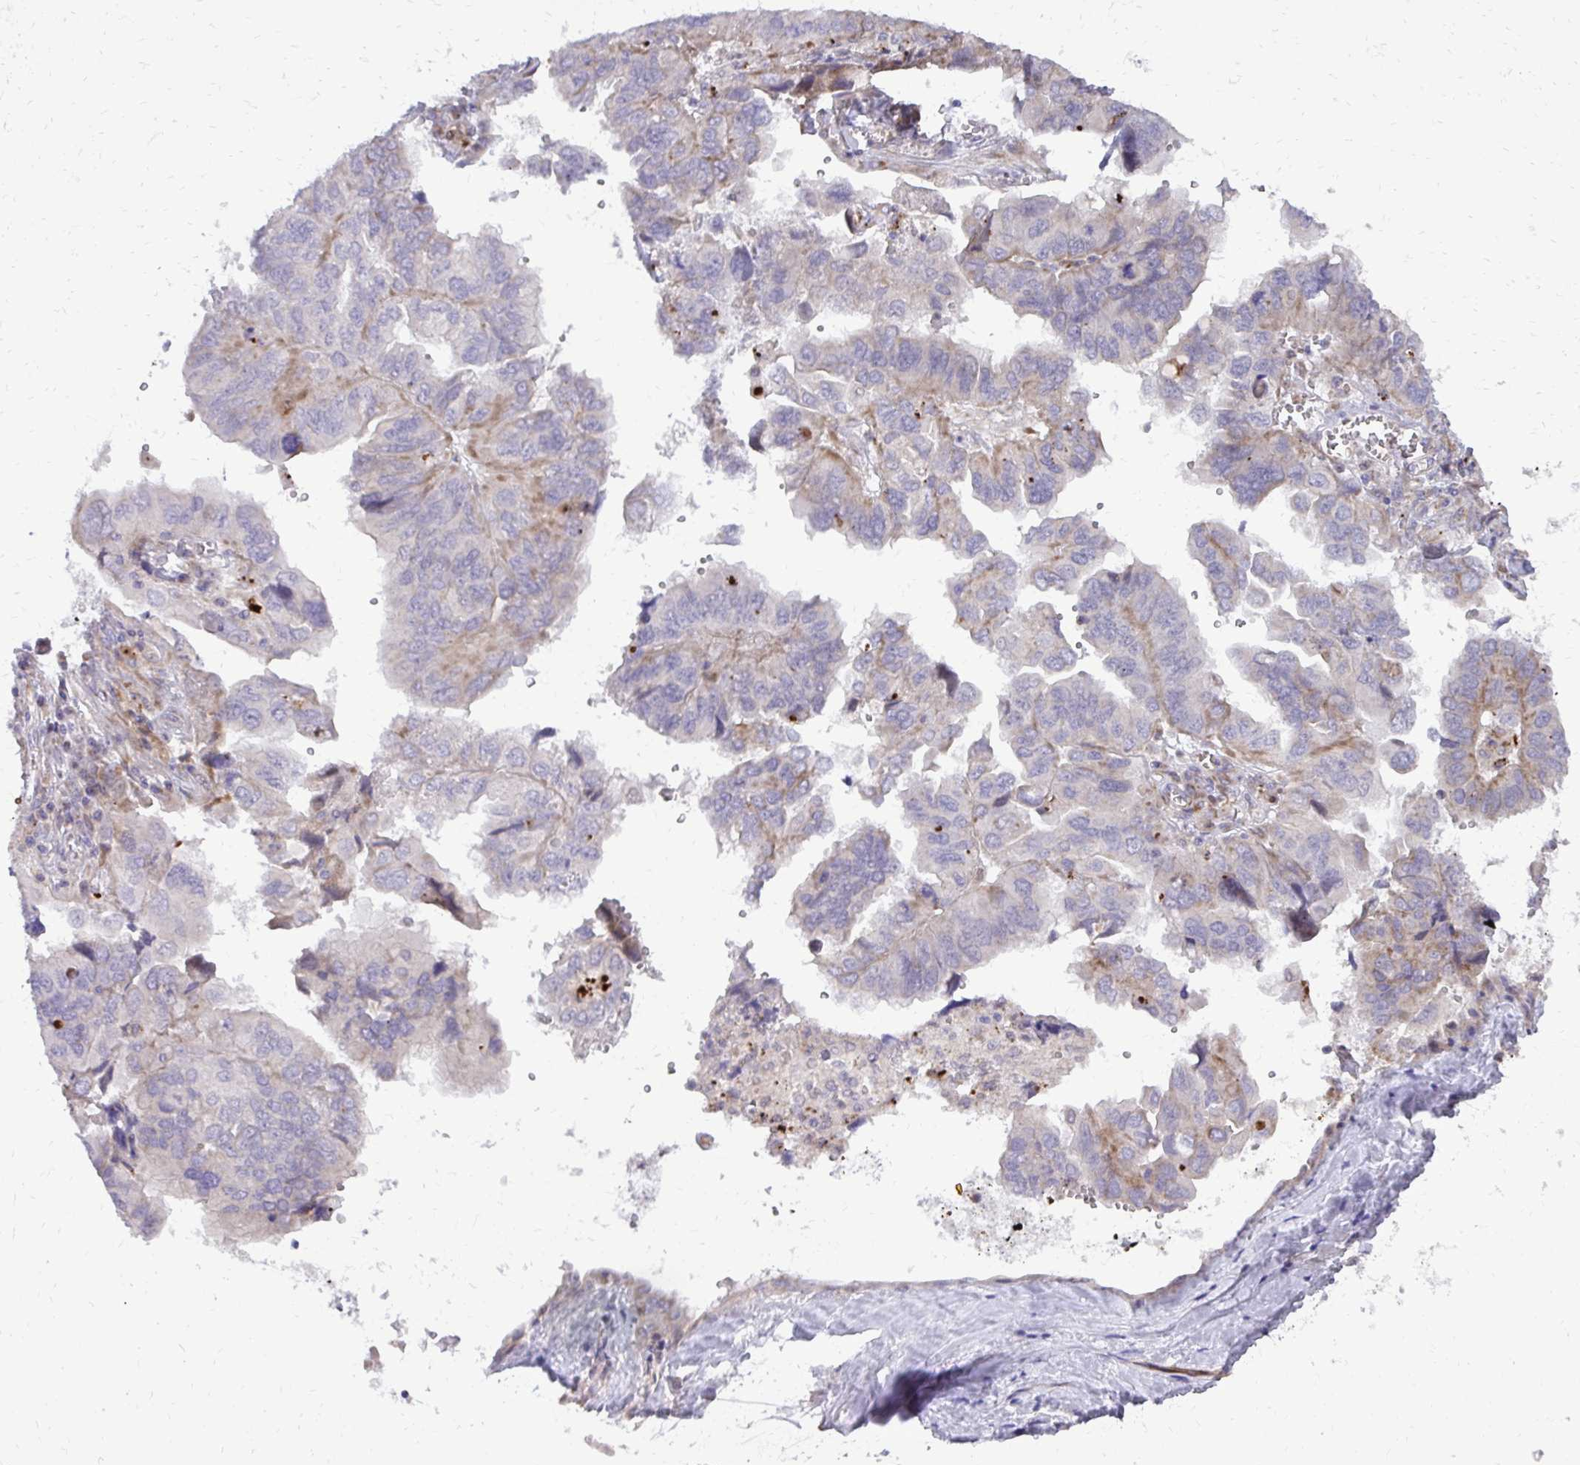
{"staining": {"intensity": "moderate", "quantity": "<25%", "location": "cytoplasmic/membranous"}, "tissue": "ovarian cancer", "cell_type": "Tumor cells", "image_type": "cancer", "snomed": [{"axis": "morphology", "description": "Cystadenocarcinoma, serous, NOS"}, {"axis": "topography", "description": "Ovary"}], "caption": "The photomicrograph demonstrates staining of ovarian cancer, revealing moderate cytoplasmic/membranous protein staining (brown color) within tumor cells. Ihc stains the protein in brown and the nuclei are stained blue.", "gene": "ABCC3", "patient": {"sex": "female", "age": 79}}